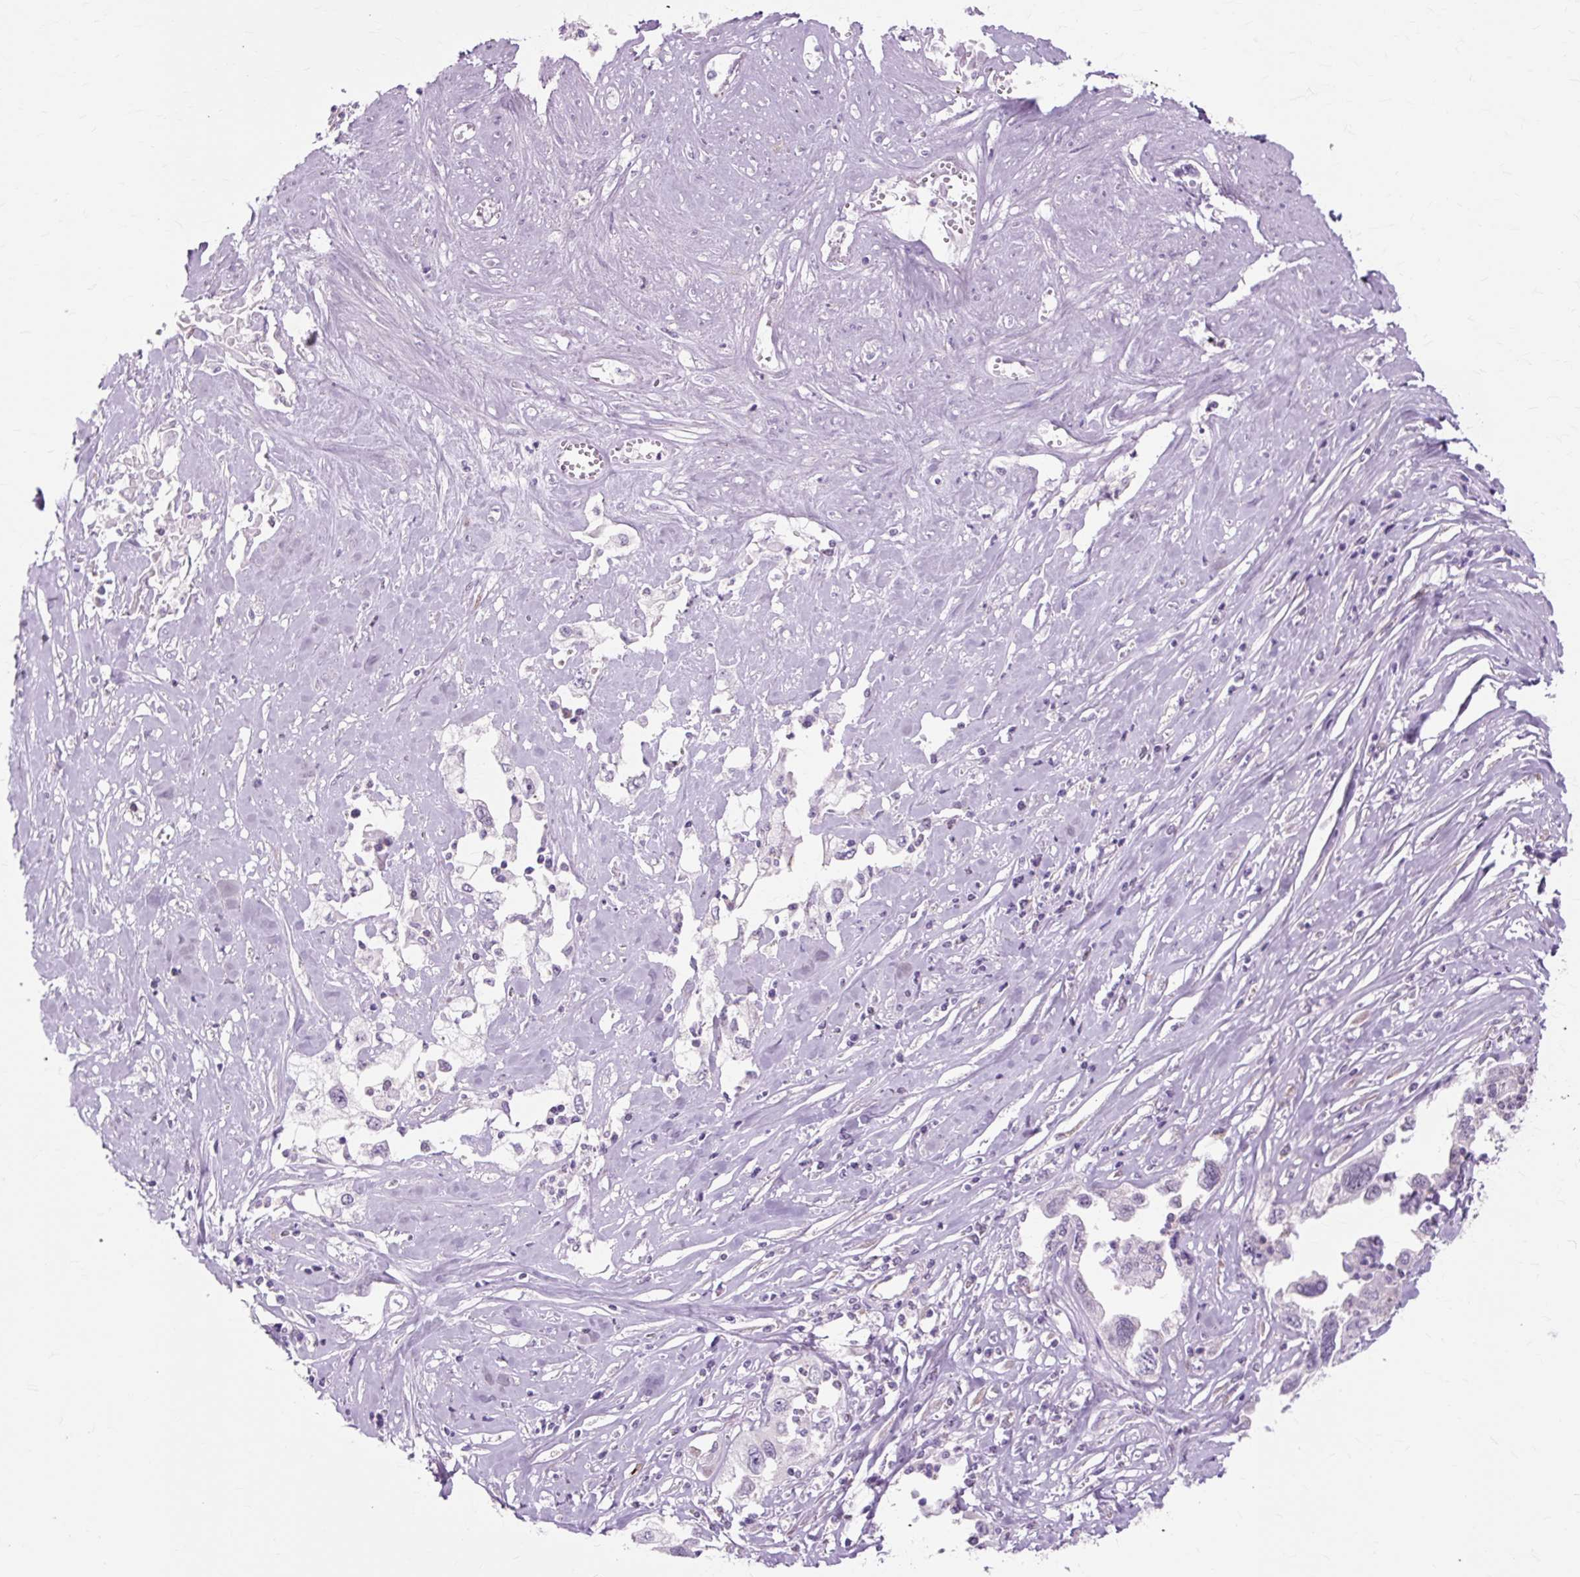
{"staining": {"intensity": "negative", "quantity": "none", "location": "none"}, "tissue": "cervical cancer", "cell_type": "Tumor cells", "image_type": "cancer", "snomed": [{"axis": "morphology", "description": "Squamous cell carcinoma, NOS"}, {"axis": "topography", "description": "Cervix"}], "caption": "High magnification brightfield microscopy of cervical cancer (squamous cell carcinoma) stained with DAB (brown) and counterstained with hematoxylin (blue): tumor cells show no significant positivity.", "gene": "ZNF35", "patient": {"sex": "female", "age": 31}}